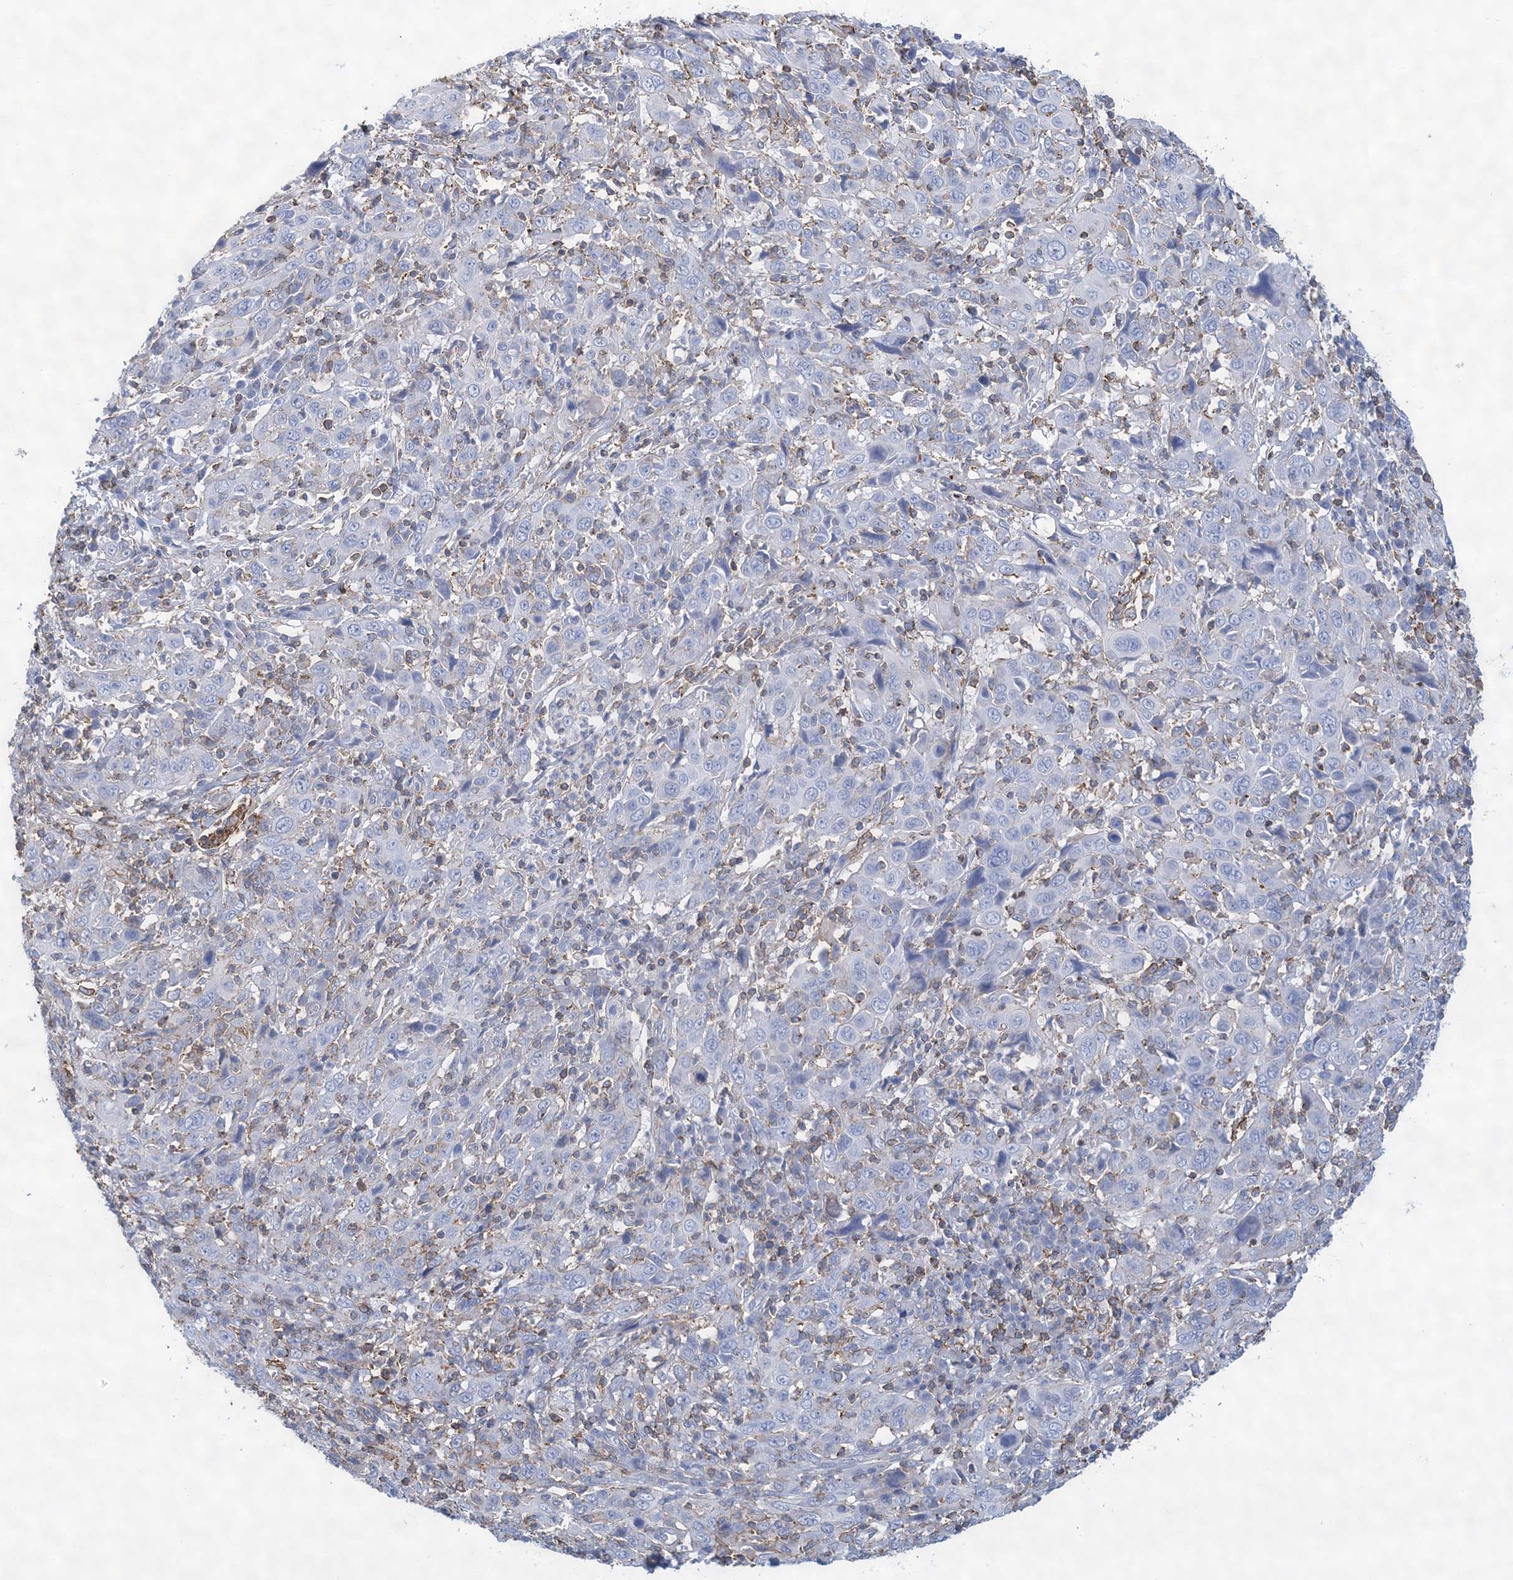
{"staining": {"intensity": "negative", "quantity": "none", "location": "none"}, "tissue": "cervical cancer", "cell_type": "Tumor cells", "image_type": "cancer", "snomed": [{"axis": "morphology", "description": "Squamous cell carcinoma, NOS"}, {"axis": "topography", "description": "Cervix"}], "caption": "Immunohistochemistry photomicrograph of neoplastic tissue: human cervical cancer stained with DAB (3,3'-diaminobenzidine) shows no significant protein staining in tumor cells.", "gene": "C11orf21", "patient": {"sex": "female", "age": 46}}